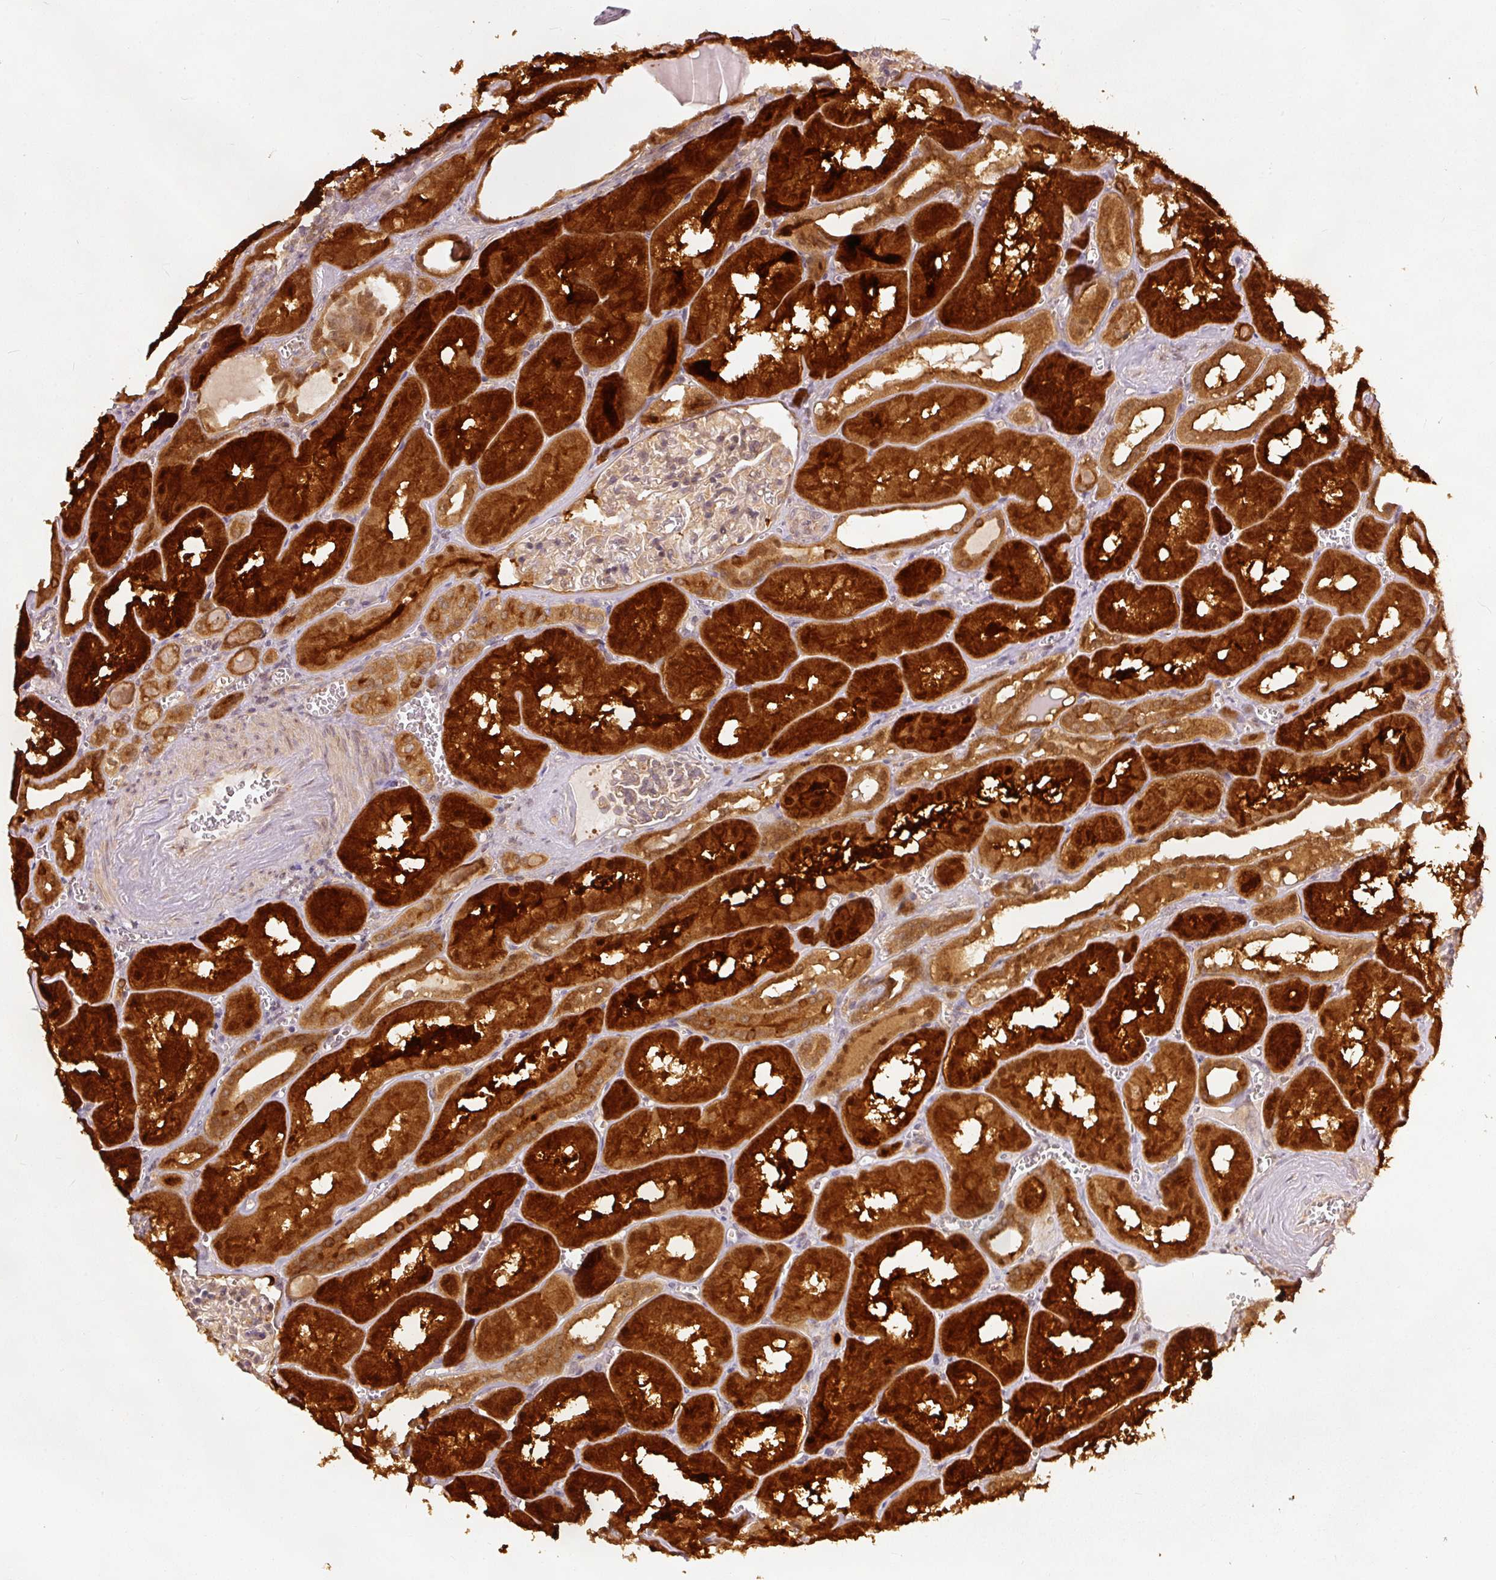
{"staining": {"intensity": "moderate", "quantity": "25%-75%", "location": "cytoplasmic/membranous"}, "tissue": "kidney", "cell_type": "Cells in glomeruli", "image_type": "normal", "snomed": [{"axis": "morphology", "description": "Normal tissue, NOS"}, {"axis": "topography", "description": "Kidney"}], "caption": "This histopathology image reveals immunohistochemistry staining of benign kidney, with medium moderate cytoplasmic/membranous staining in approximately 25%-75% of cells in glomeruli.", "gene": "EIF3B", "patient": {"sex": "male", "age": 61}}